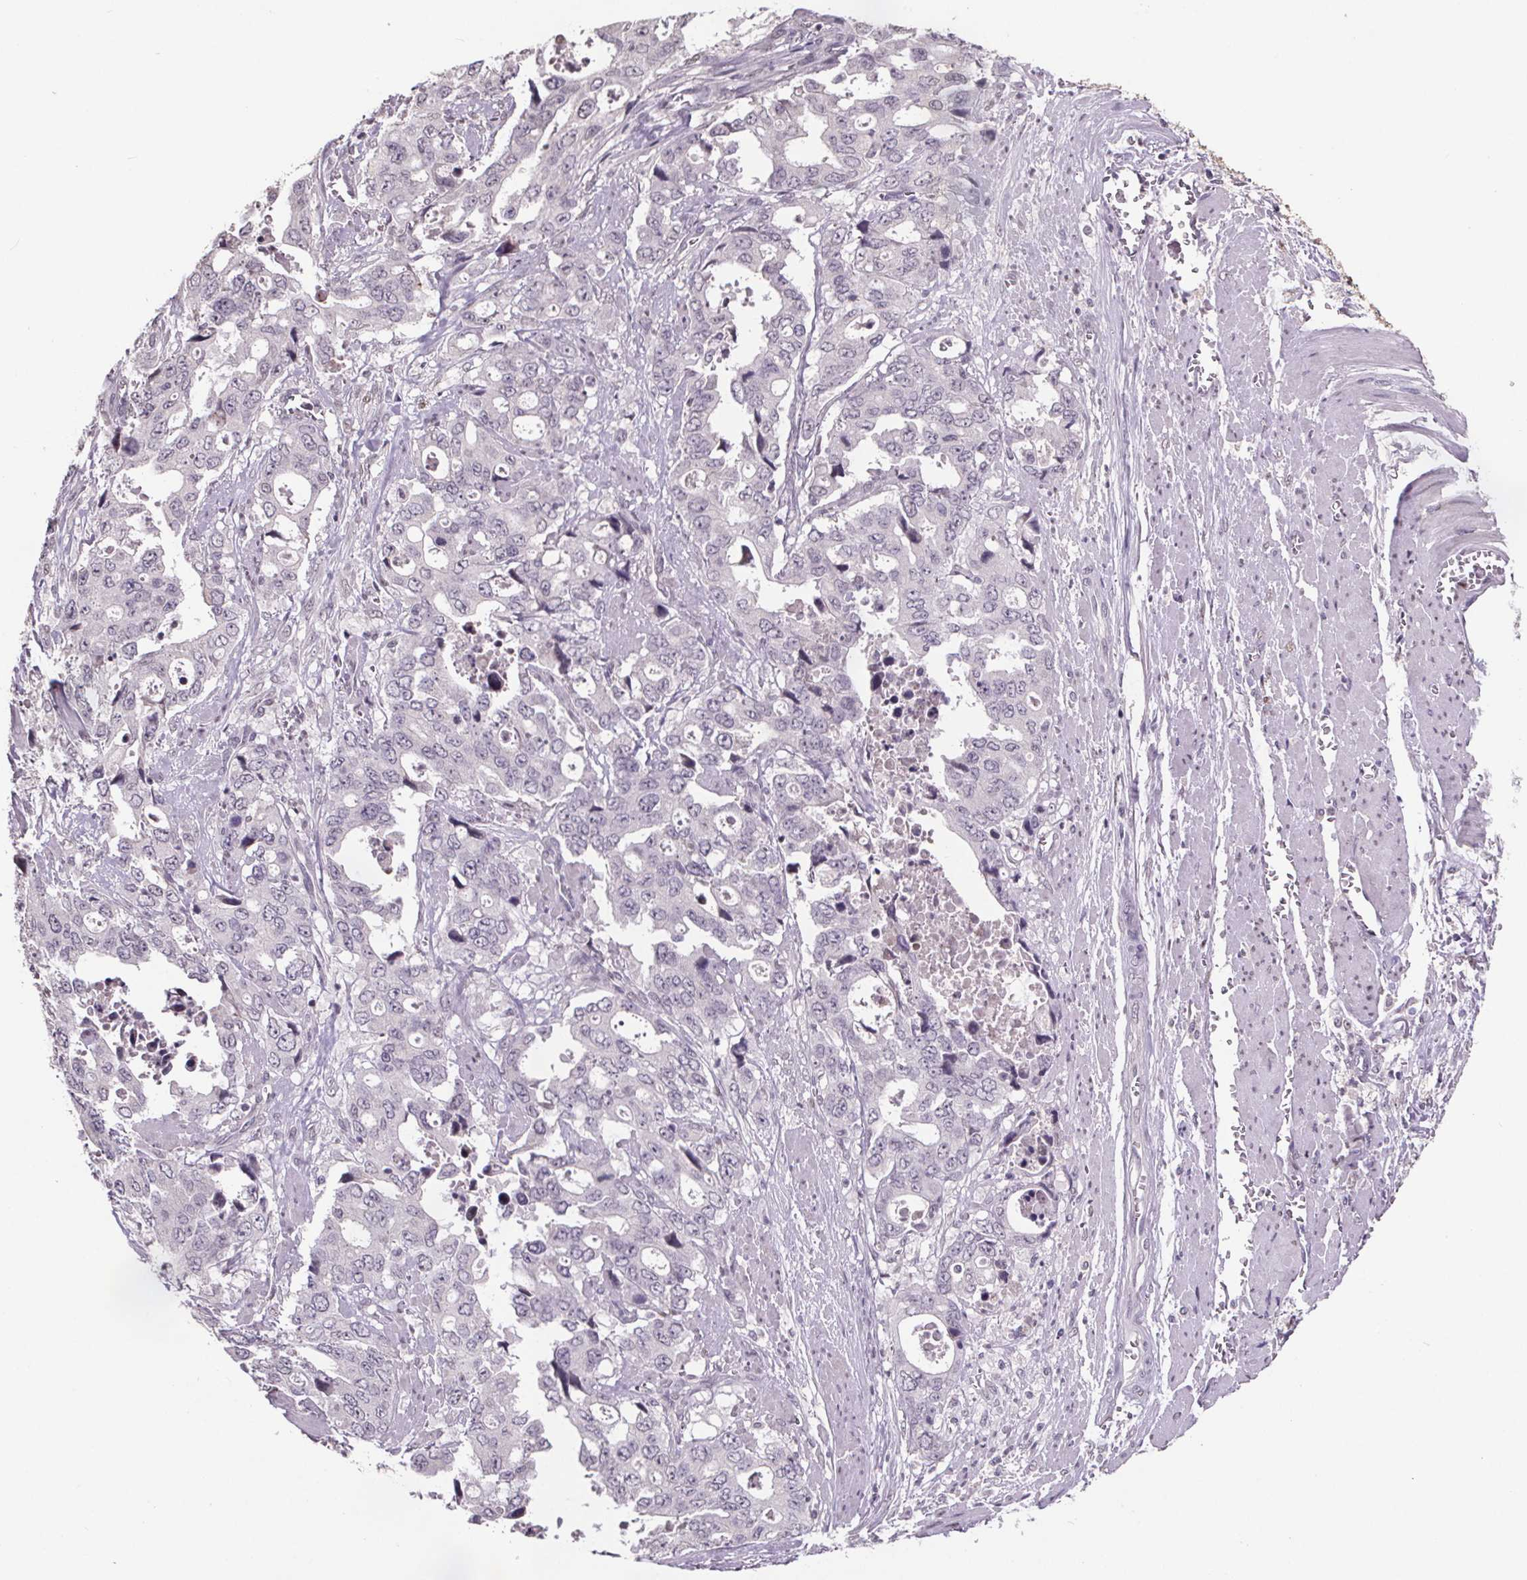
{"staining": {"intensity": "negative", "quantity": "none", "location": "none"}, "tissue": "stomach cancer", "cell_type": "Tumor cells", "image_type": "cancer", "snomed": [{"axis": "morphology", "description": "Adenocarcinoma, NOS"}, {"axis": "topography", "description": "Stomach, upper"}], "caption": "Stomach cancer was stained to show a protein in brown. There is no significant expression in tumor cells.", "gene": "NKX6-1", "patient": {"sex": "male", "age": 74}}